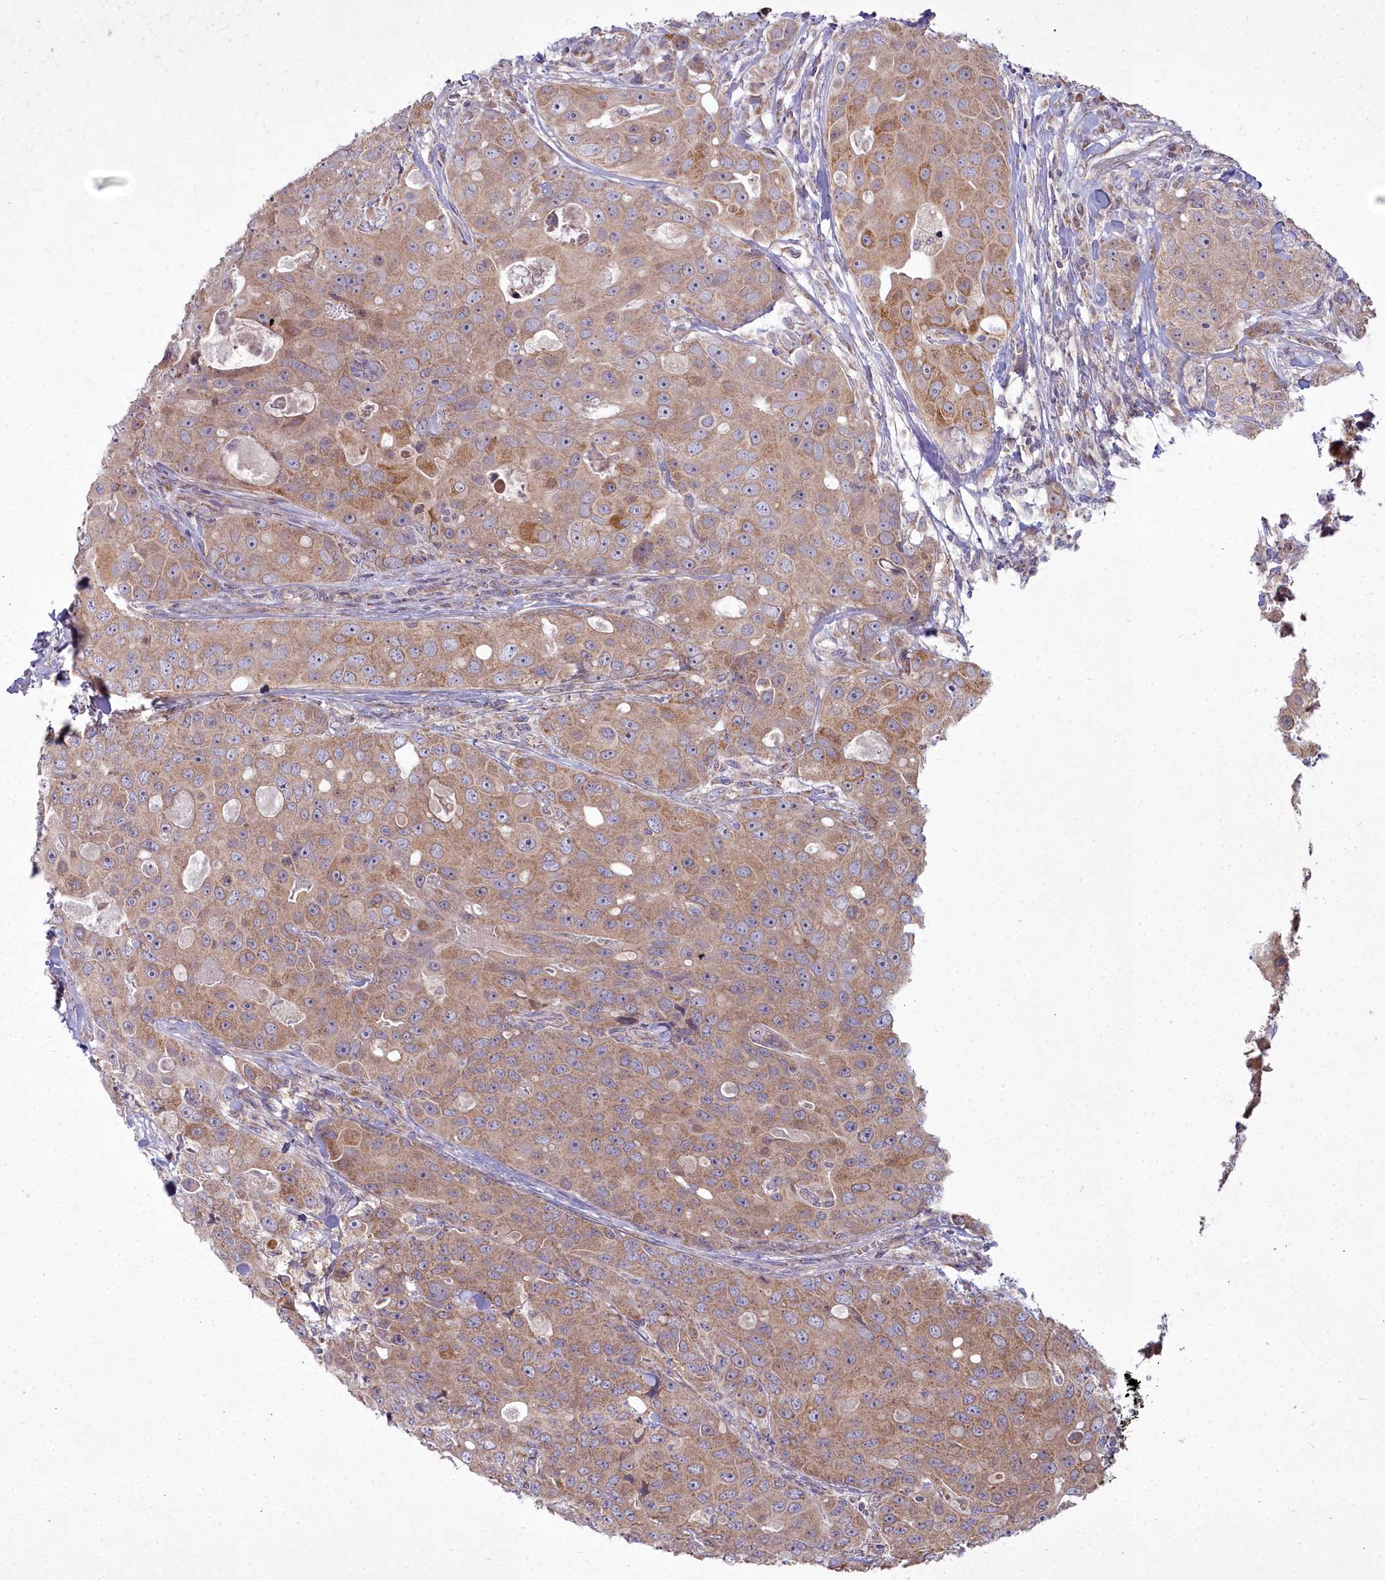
{"staining": {"intensity": "moderate", "quantity": ">75%", "location": "cytoplasmic/membranous"}, "tissue": "breast cancer", "cell_type": "Tumor cells", "image_type": "cancer", "snomed": [{"axis": "morphology", "description": "Duct carcinoma"}, {"axis": "topography", "description": "Breast"}], "caption": "A brown stain shows moderate cytoplasmic/membranous staining of a protein in human breast cancer tumor cells. (Stains: DAB in brown, nuclei in blue, Microscopy: brightfield microscopy at high magnification).", "gene": "MICU2", "patient": {"sex": "female", "age": 43}}